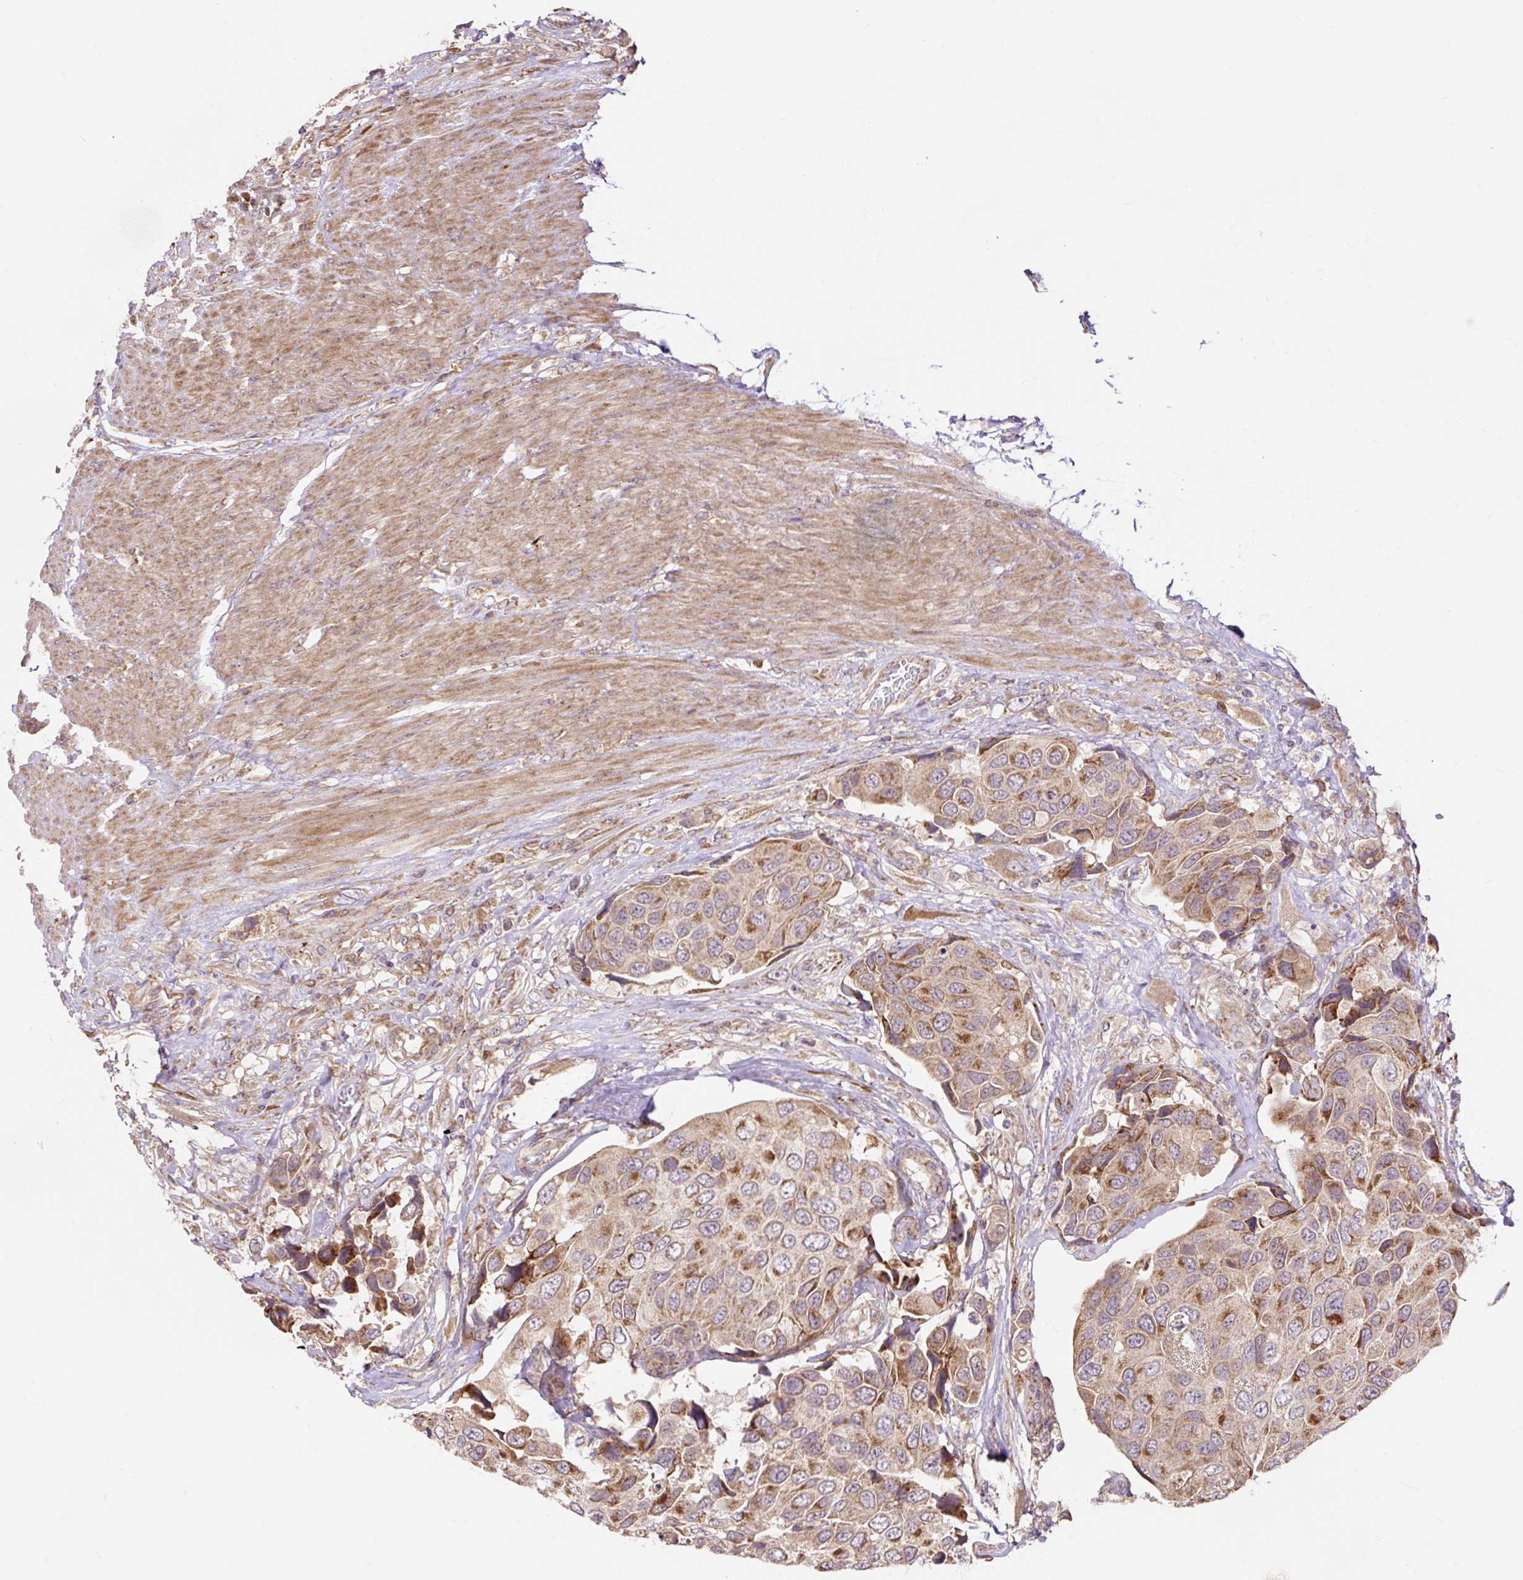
{"staining": {"intensity": "moderate", "quantity": ">75%", "location": "cytoplasmic/membranous"}, "tissue": "urothelial cancer", "cell_type": "Tumor cells", "image_type": "cancer", "snomed": [{"axis": "morphology", "description": "Urothelial carcinoma, High grade"}, {"axis": "topography", "description": "Urinary bladder"}], "caption": "High-power microscopy captured an IHC histopathology image of urothelial cancer, revealing moderate cytoplasmic/membranous staining in approximately >75% of tumor cells.", "gene": "TRIAP1", "patient": {"sex": "male", "age": 74}}